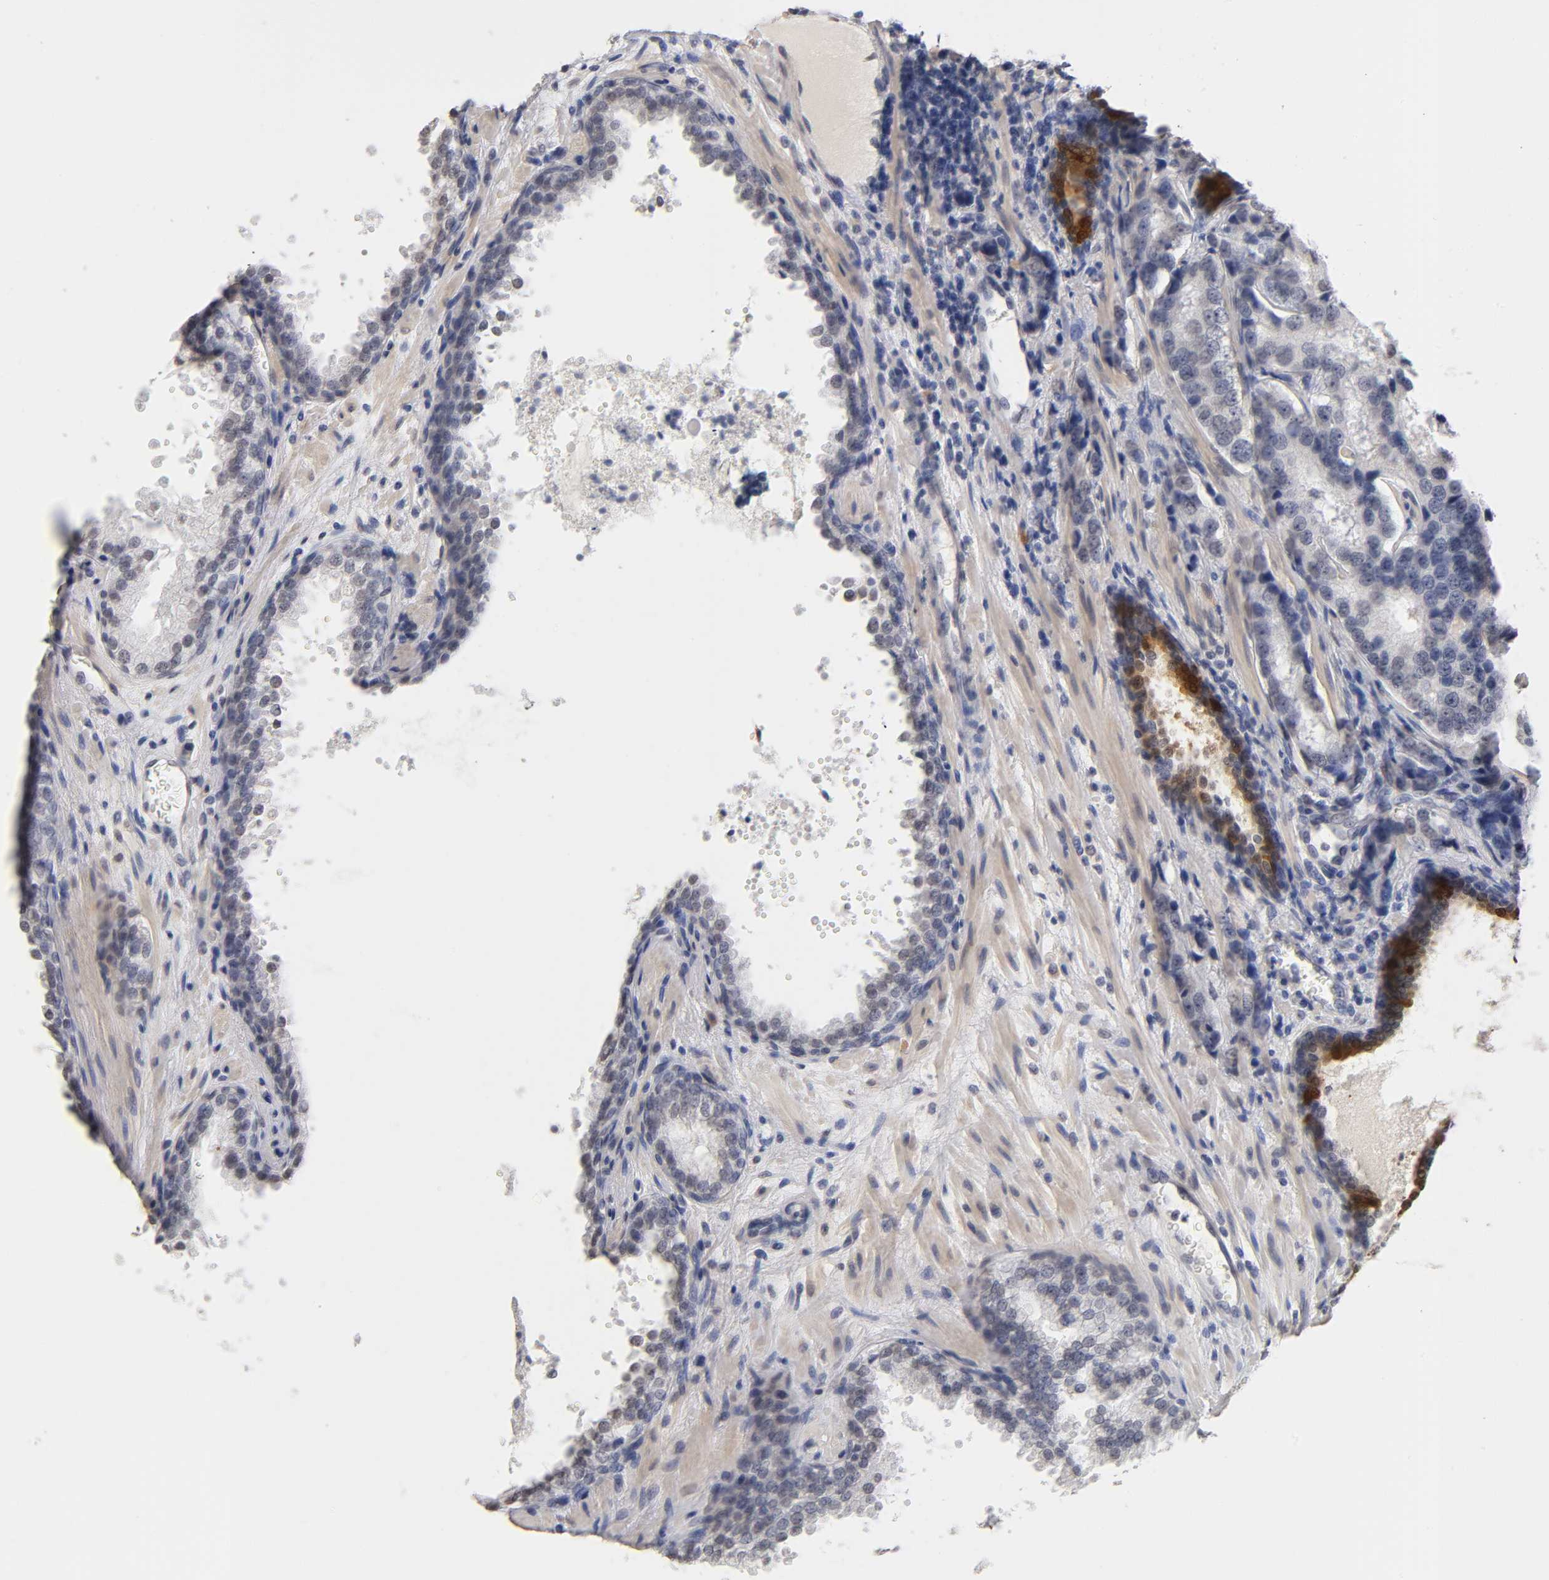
{"staining": {"intensity": "weak", "quantity": "<25%", "location": "nuclear"}, "tissue": "prostate cancer", "cell_type": "Tumor cells", "image_type": "cancer", "snomed": [{"axis": "morphology", "description": "Adenocarcinoma, High grade"}, {"axis": "topography", "description": "Prostate"}], "caption": "Immunohistochemical staining of human high-grade adenocarcinoma (prostate) displays no significant expression in tumor cells.", "gene": "CRABP2", "patient": {"sex": "male", "age": 58}}